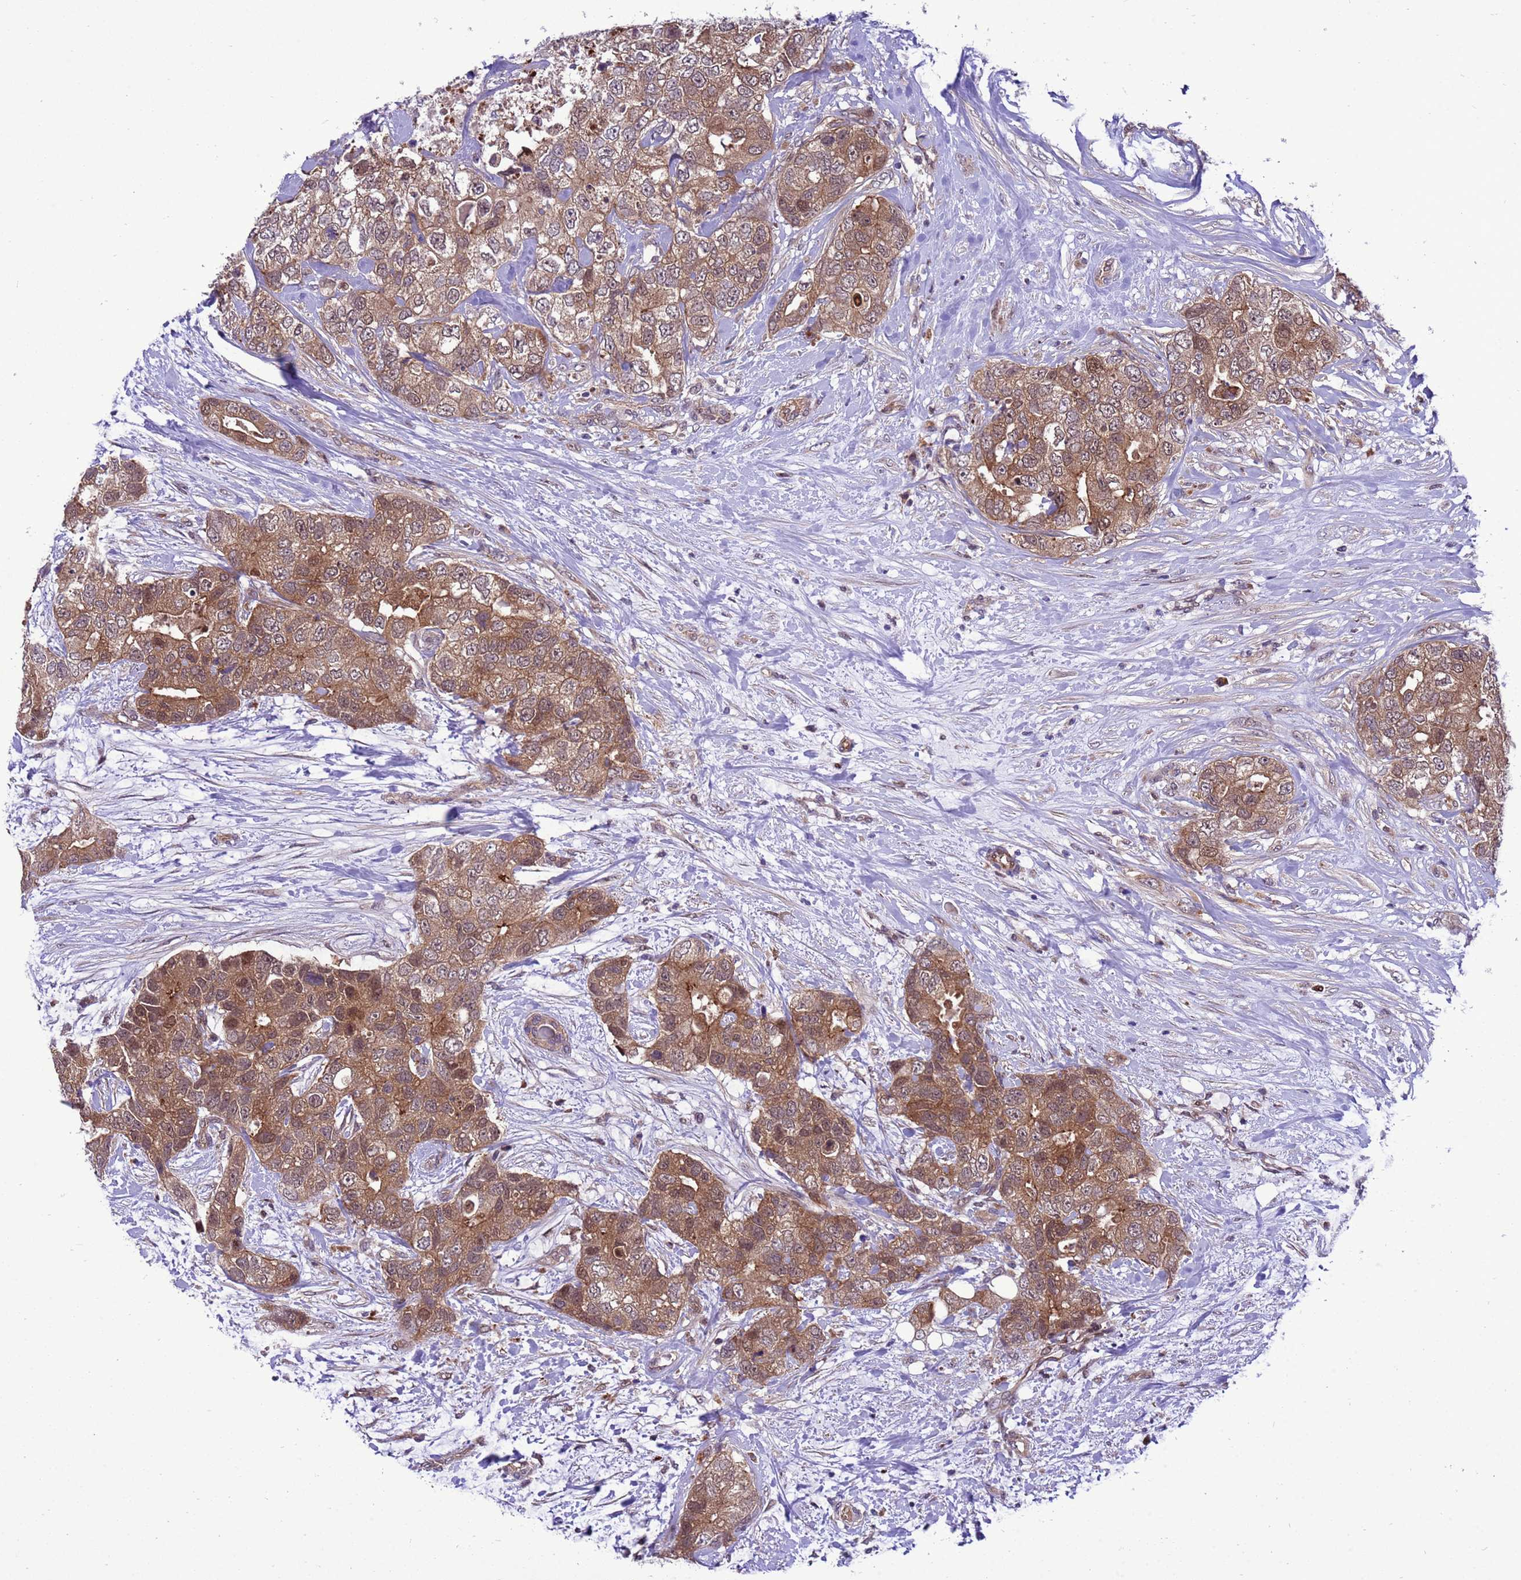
{"staining": {"intensity": "moderate", "quantity": ">75%", "location": "cytoplasmic/membranous,nuclear"}, "tissue": "breast cancer", "cell_type": "Tumor cells", "image_type": "cancer", "snomed": [{"axis": "morphology", "description": "Duct carcinoma"}, {"axis": "topography", "description": "Breast"}], "caption": "Tumor cells show medium levels of moderate cytoplasmic/membranous and nuclear staining in about >75% of cells in human breast invasive ductal carcinoma. The protein is shown in brown color, while the nuclei are stained blue.", "gene": "RASD1", "patient": {"sex": "female", "age": 62}}